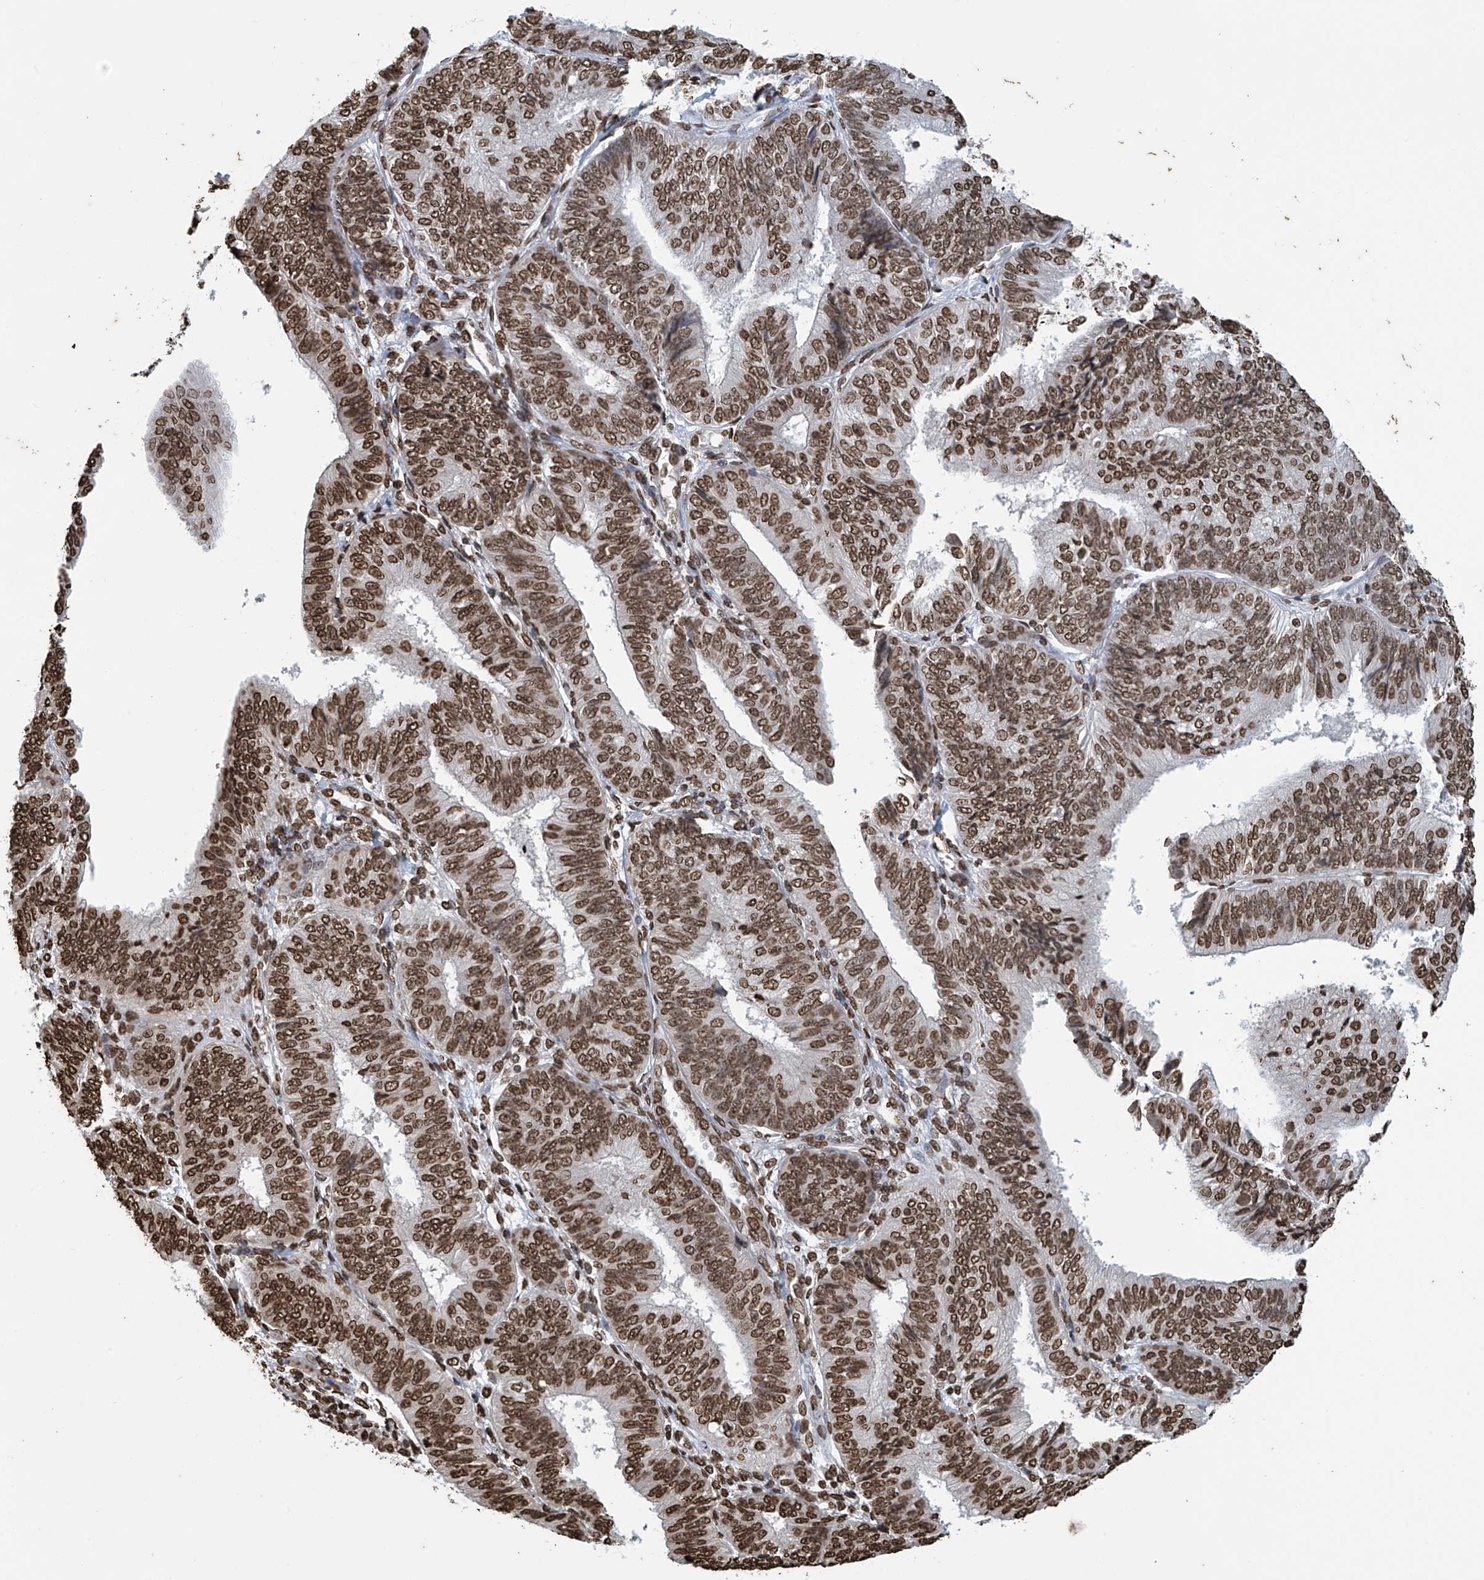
{"staining": {"intensity": "strong", "quantity": ">75%", "location": "nuclear"}, "tissue": "endometrial cancer", "cell_type": "Tumor cells", "image_type": "cancer", "snomed": [{"axis": "morphology", "description": "Adenocarcinoma, NOS"}, {"axis": "topography", "description": "Endometrium"}], "caption": "Protein expression analysis of human endometrial cancer reveals strong nuclear expression in about >75% of tumor cells.", "gene": "DPPA2", "patient": {"sex": "female", "age": 58}}